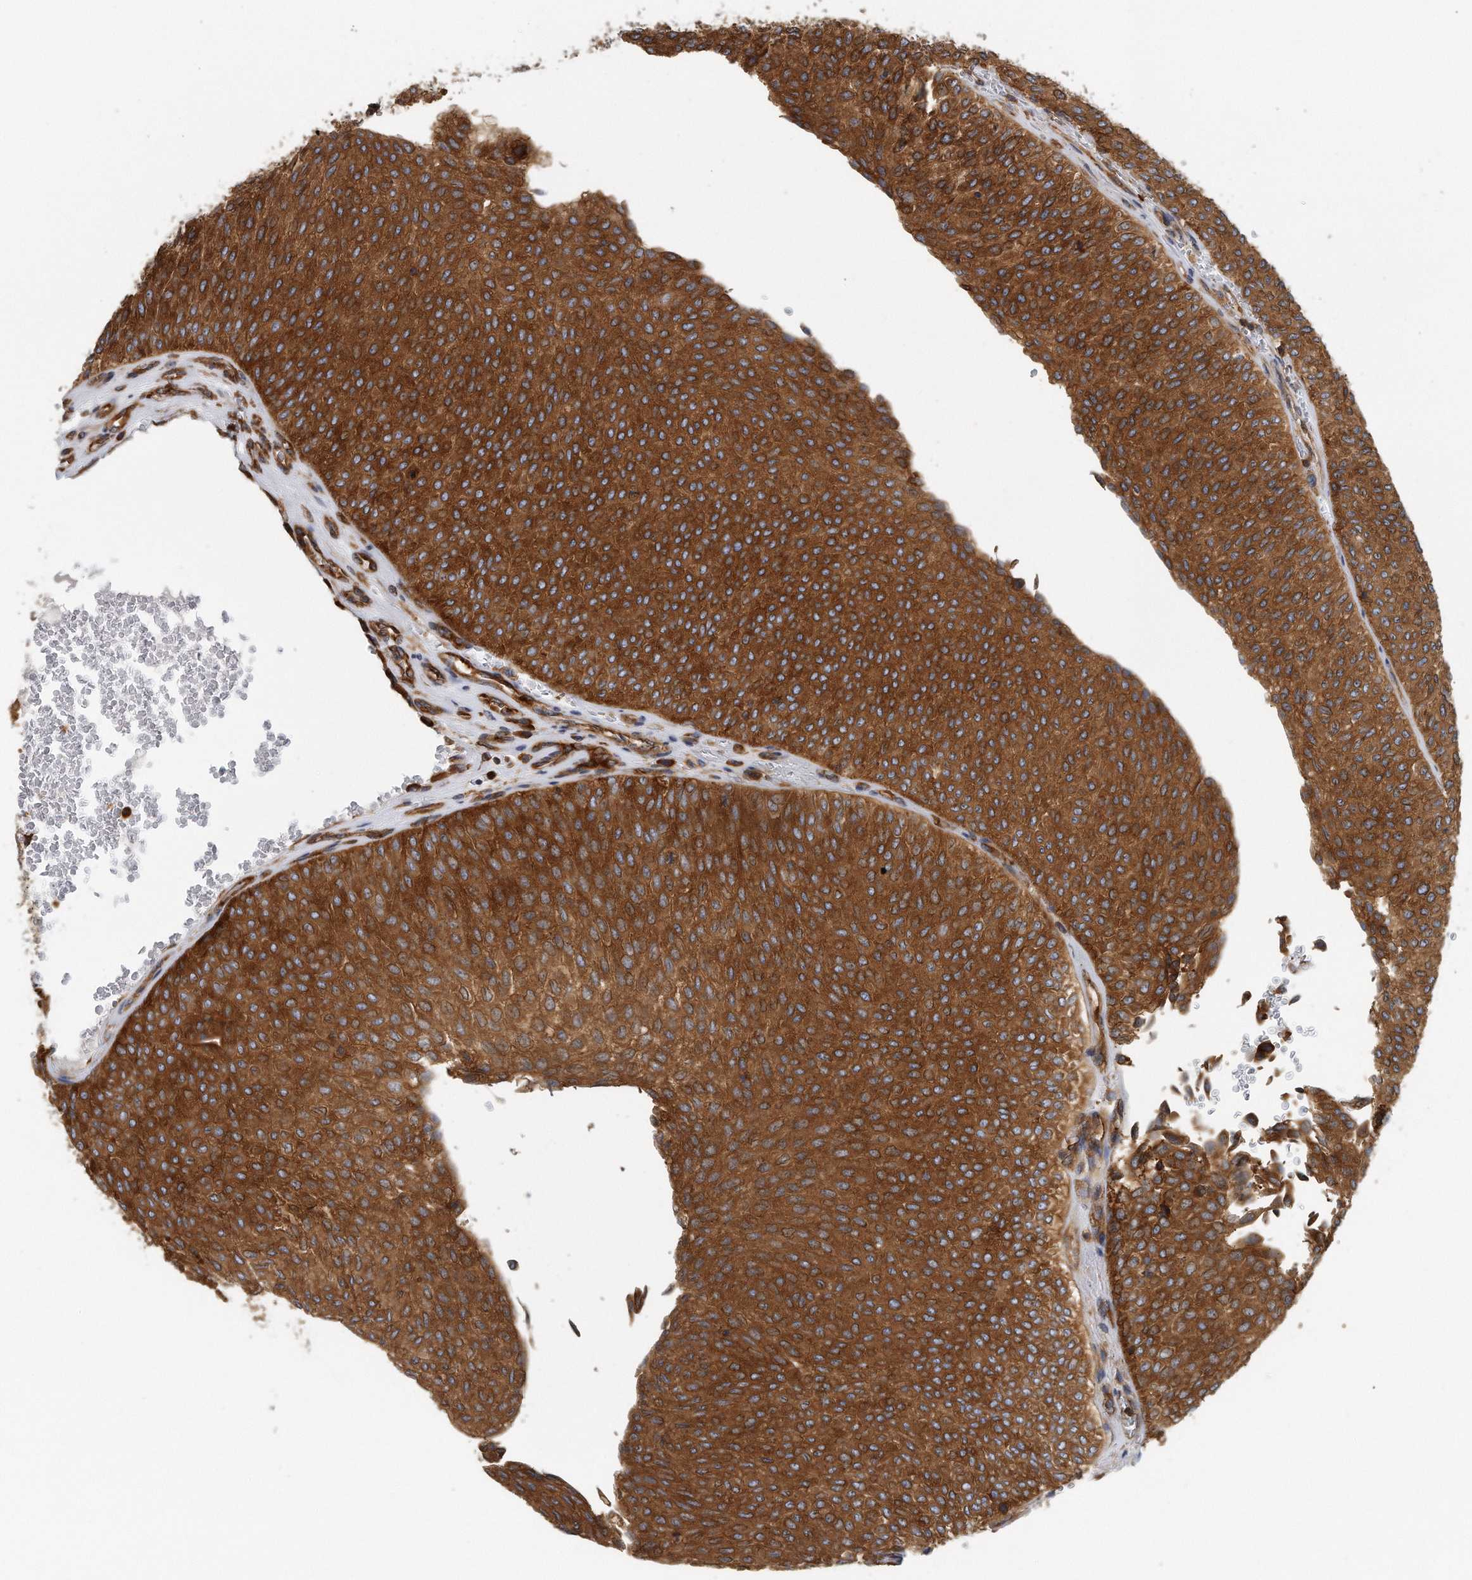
{"staining": {"intensity": "strong", "quantity": ">75%", "location": "cytoplasmic/membranous"}, "tissue": "urothelial cancer", "cell_type": "Tumor cells", "image_type": "cancer", "snomed": [{"axis": "morphology", "description": "Urothelial carcinoma, Low grade"}, {"axis": "topography", "description": "Urinary bladder"}], "caption": "Strong cytoplasmic/membranous expression is present in approximately >75% of tumor cells in urothelial cancer.", "gene": "EIF3I", "patient": {"sex": "male", "age": 78}}